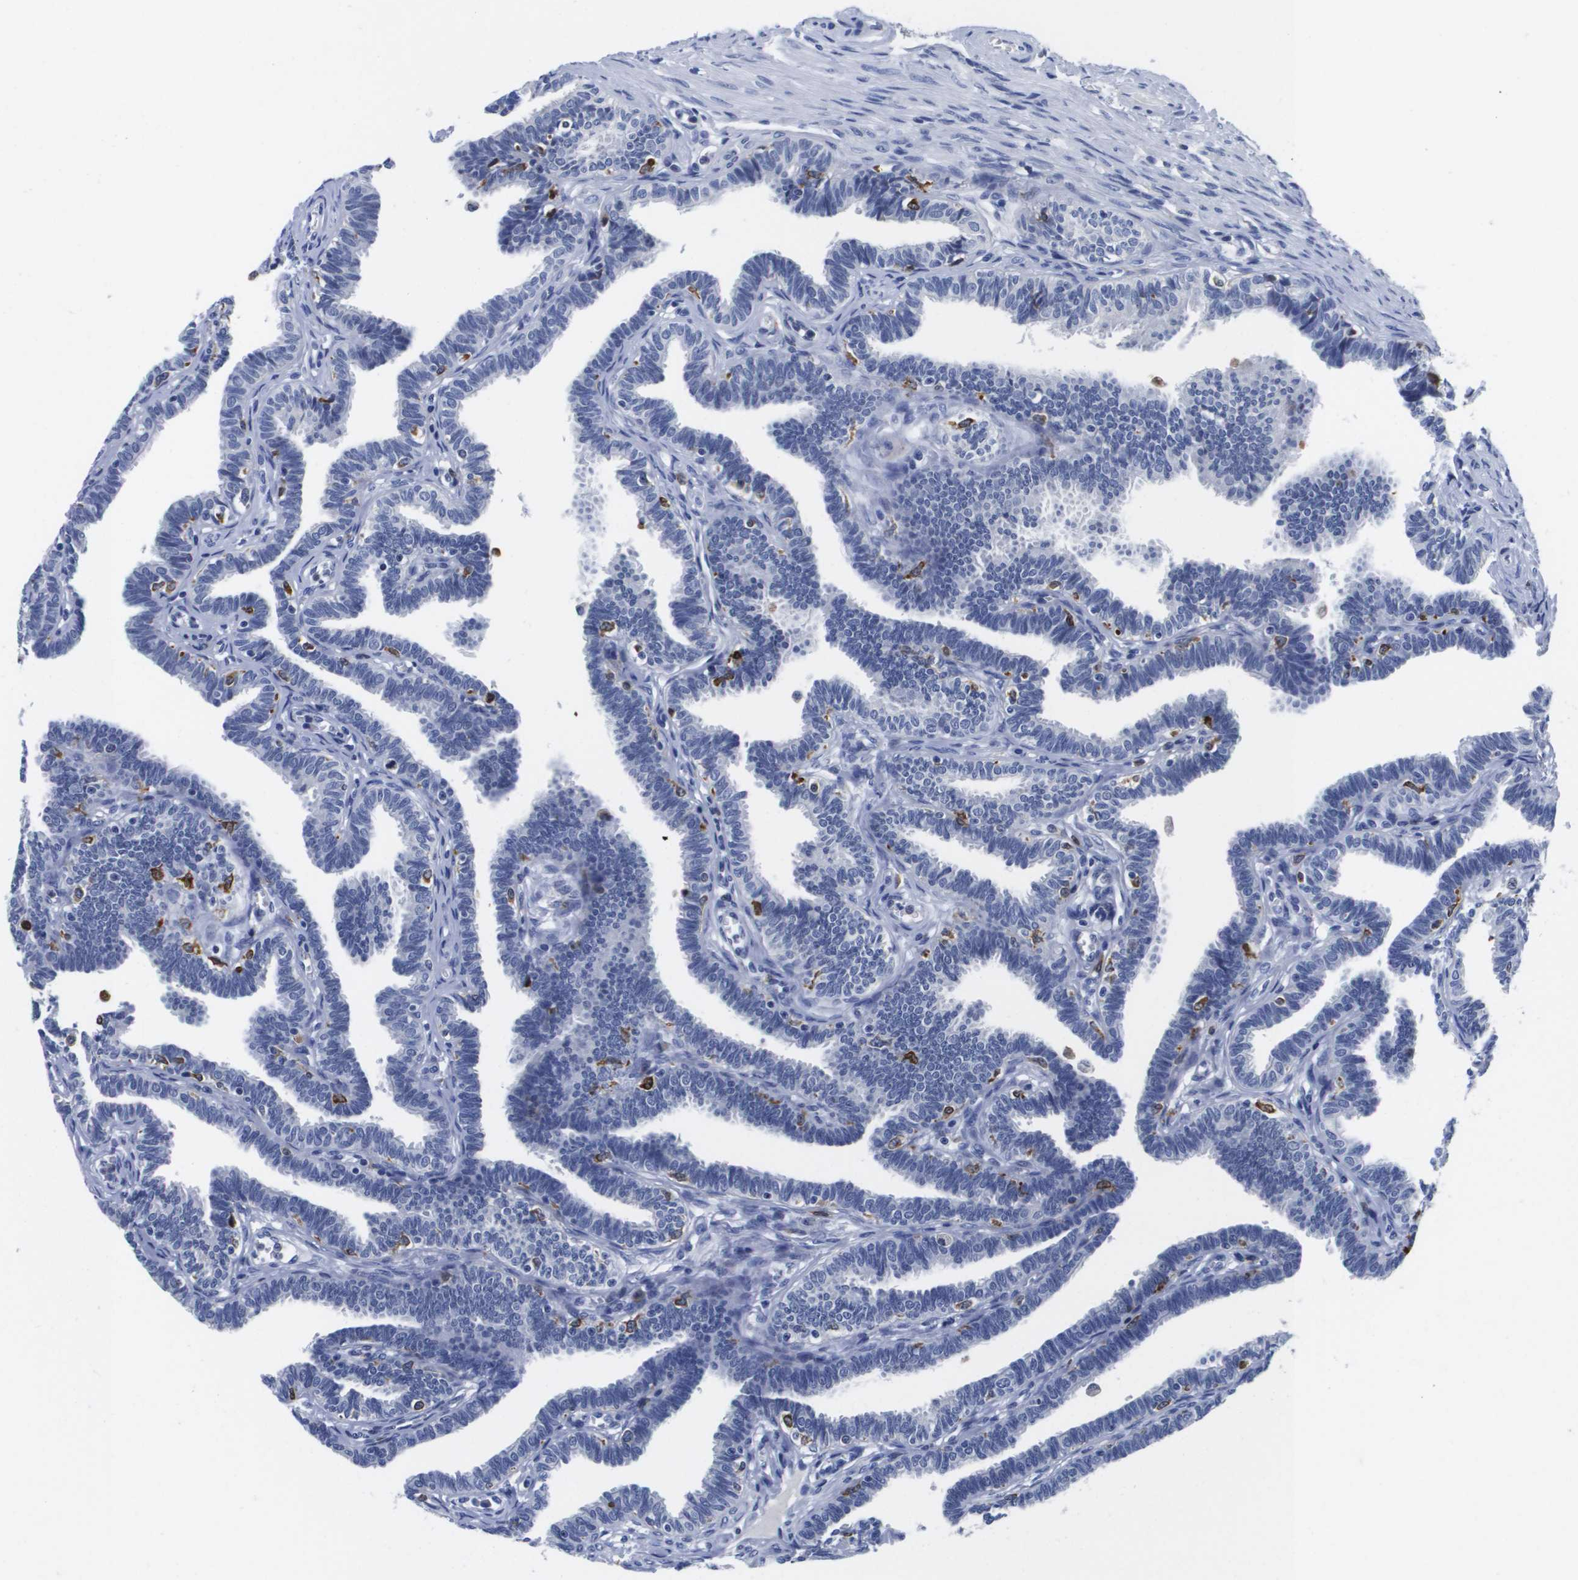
{"staining": {"intensity": "negative", "quantity": "none", "location": "none"}, "tissue": "fallopian tube", "cell_type": "Glandular cells", "image_type": "normal", "snomed": [{"axis": "morphology", "description": "Normal tissue, NOS"}, {"axis": "topography", "description": "Fallopian tube"}, {"axis": "topography", "description": "Ovary"}], "caption": "Immunohistochemistry micrograph of unremarkable fallopian tube stained for a protein (brown), which shows no expression in glandular cells.", "gene": "HMOX1", "patient": {"sex": "female", "age": 23}}